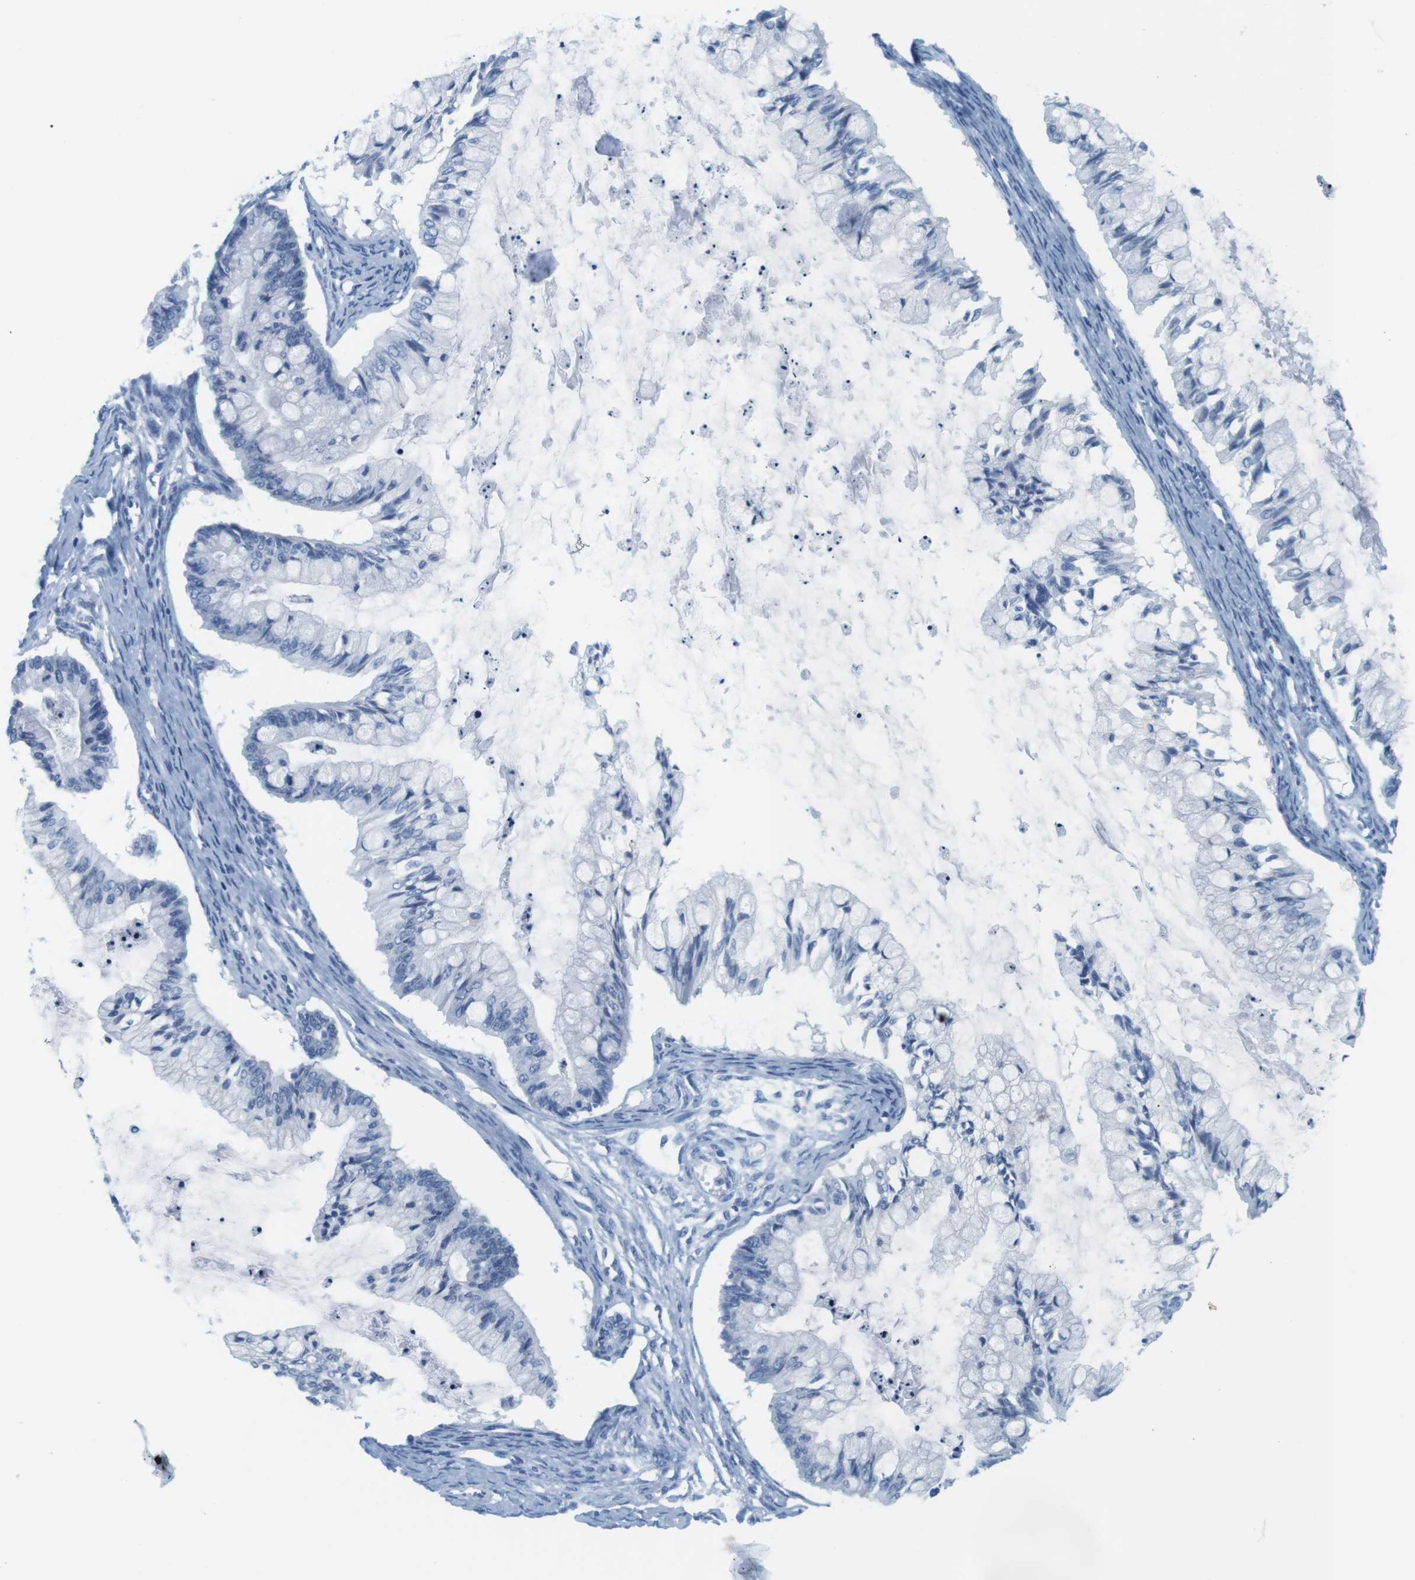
{"staining": {"intensity": "negative", "quantity": "none", "location": "none"}, "tissue": "ovarian cancer", "cell_type": "Tumor cells", "image_type": "cancer", "snomed": [{"axis": "morphology", "description": "Cystadenocarcinoma, mucinous, NOS"}, {"axis": "topography", "description": "Ovary"}], "caption": "Immunohistochemistry micrograph of mucinous cystadenocarcinoma (ovarian) stained for a protein (brown), which exhibits no positivity in tumor cells.", "gene": "CYP2C9", "patient": {"sex": "female", "age": 57}}